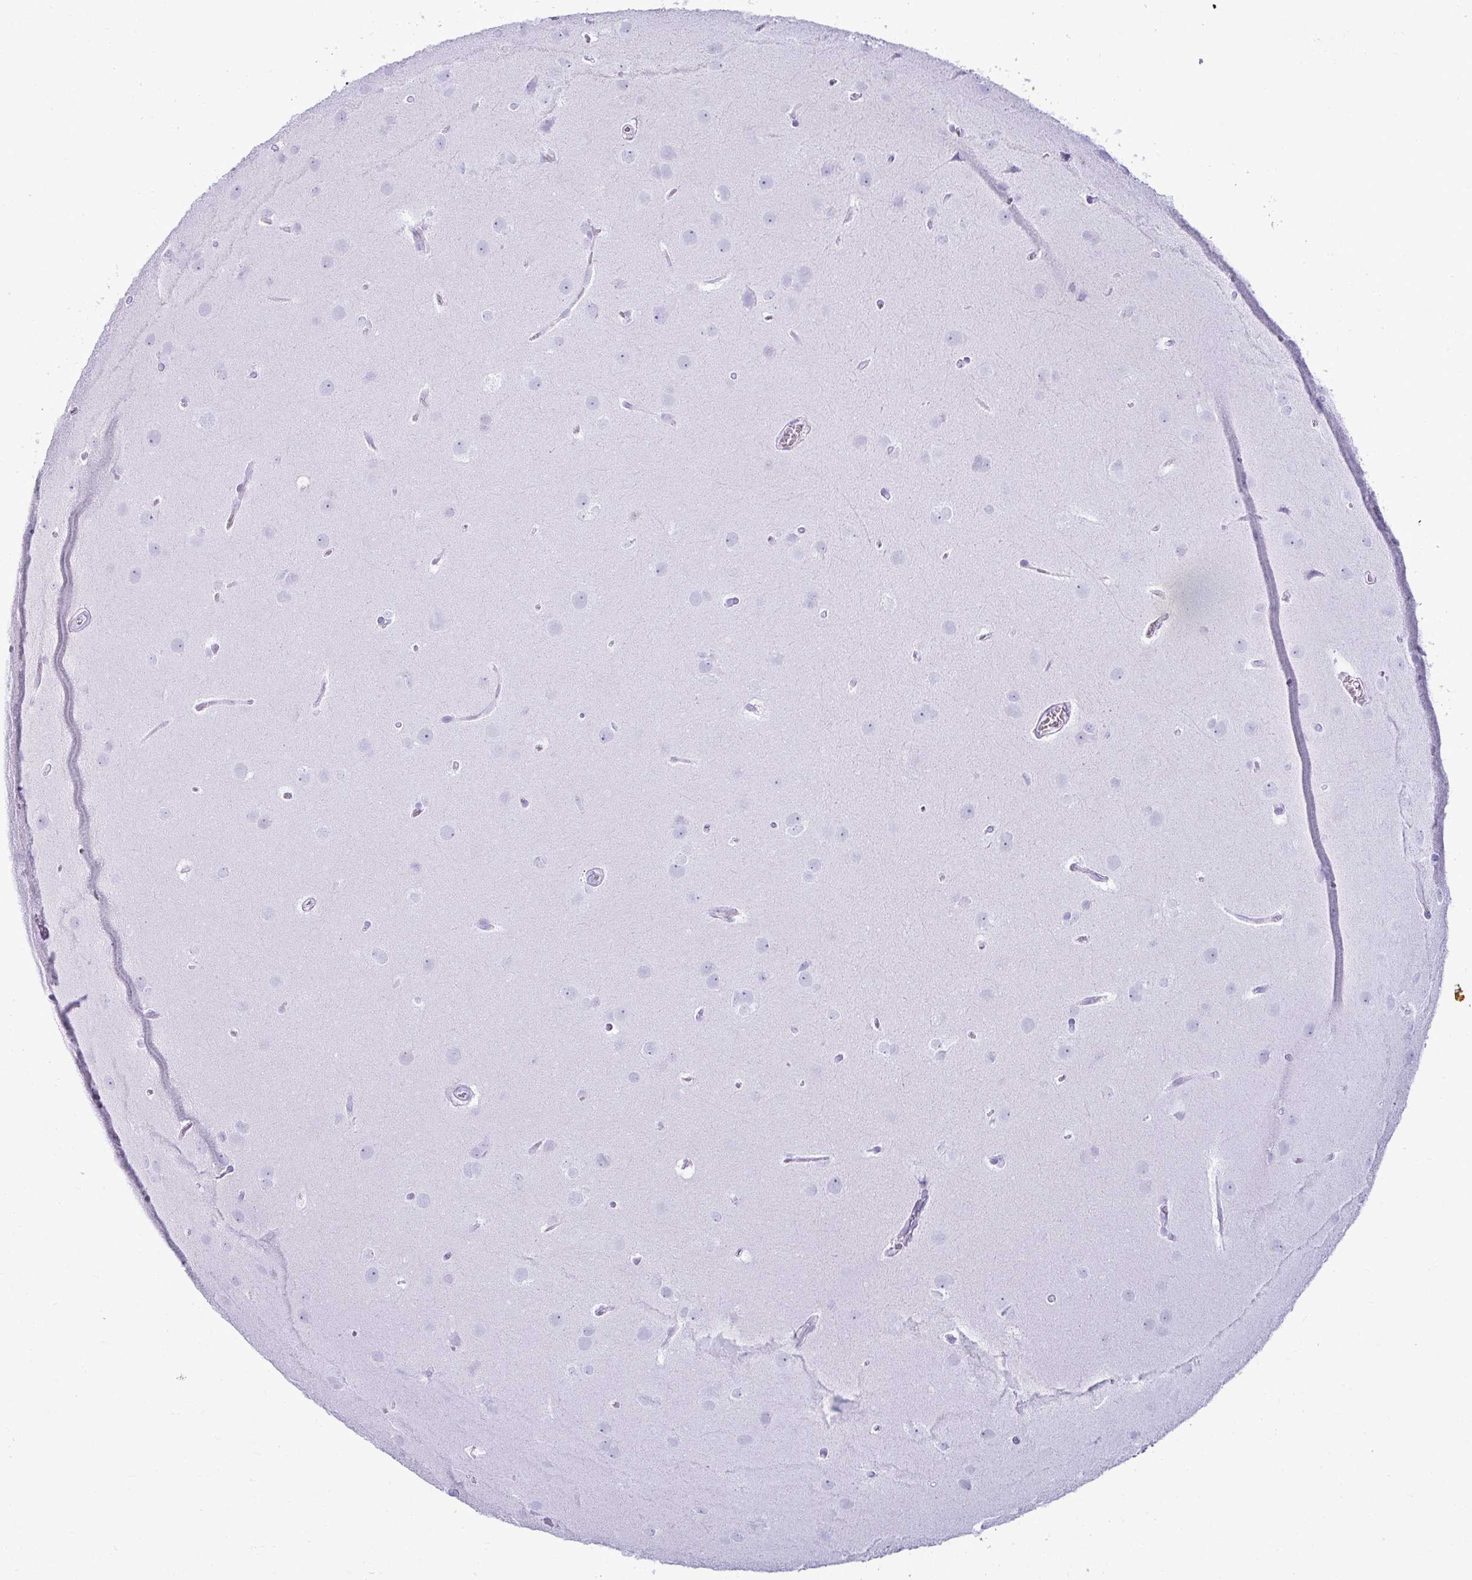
{"staining": {"intensity": "negative", "quantity": "none", "location": "none"}, "tissue": "glioma", "cell_type": "Tumor cells", "image_type": "cancer", "snomed": [{"axis": "morphology", "description": "Glioma, malignant, Low grade"}, {"axis": "topography", "description": "Brain"}], "caption": "Immunohistochemistry of human malignant low-grade glioma shows no staining in tumor cells.", "gene": "CLGN", "patient": {"sex": "female", "age": 32}}